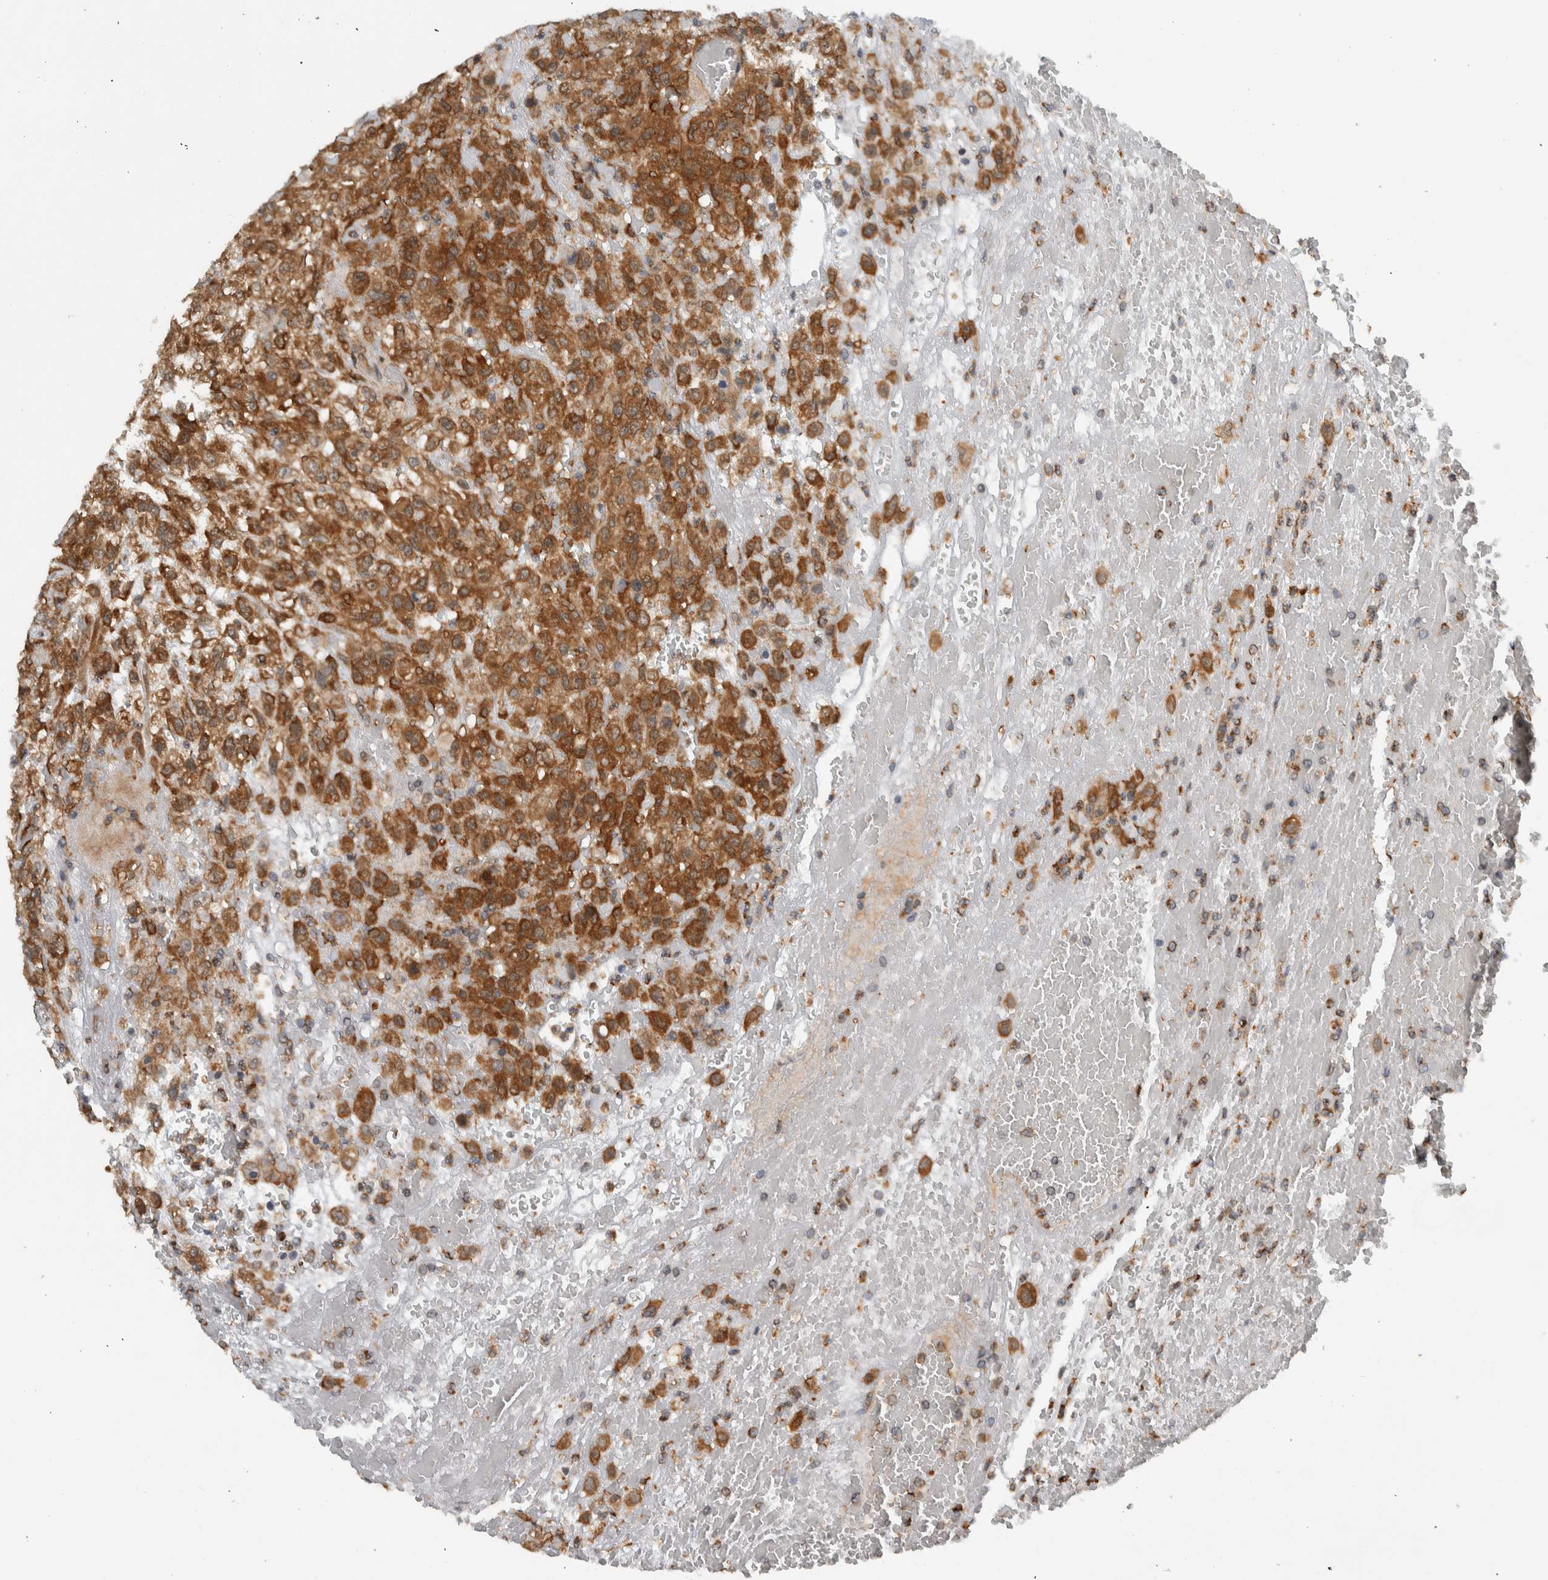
{"staining": {"intensity": "strong", "quantity": ">75%", "location": "cytoplasmic/membranous"}, "tissue": "urothelial cancer", "cell_type": "Tumor cells", "image_type": "cancer", "snomed": [{"axis": "morphology", "description": "Urothelial carcinoma, High grade"}, {"axis": "topography", "description": "Urinary bladder"}], "caption": "Tumor cells exhibit high levels of strong cytoplasmic/membranous positivity in about >75% of cells in human urothelial carcinoma (high-grade). The protein is shown in brown color, while the nuclei are stained blue.", "gene": "CCDC43", "patient": {"sex": "male", "age": 46}}